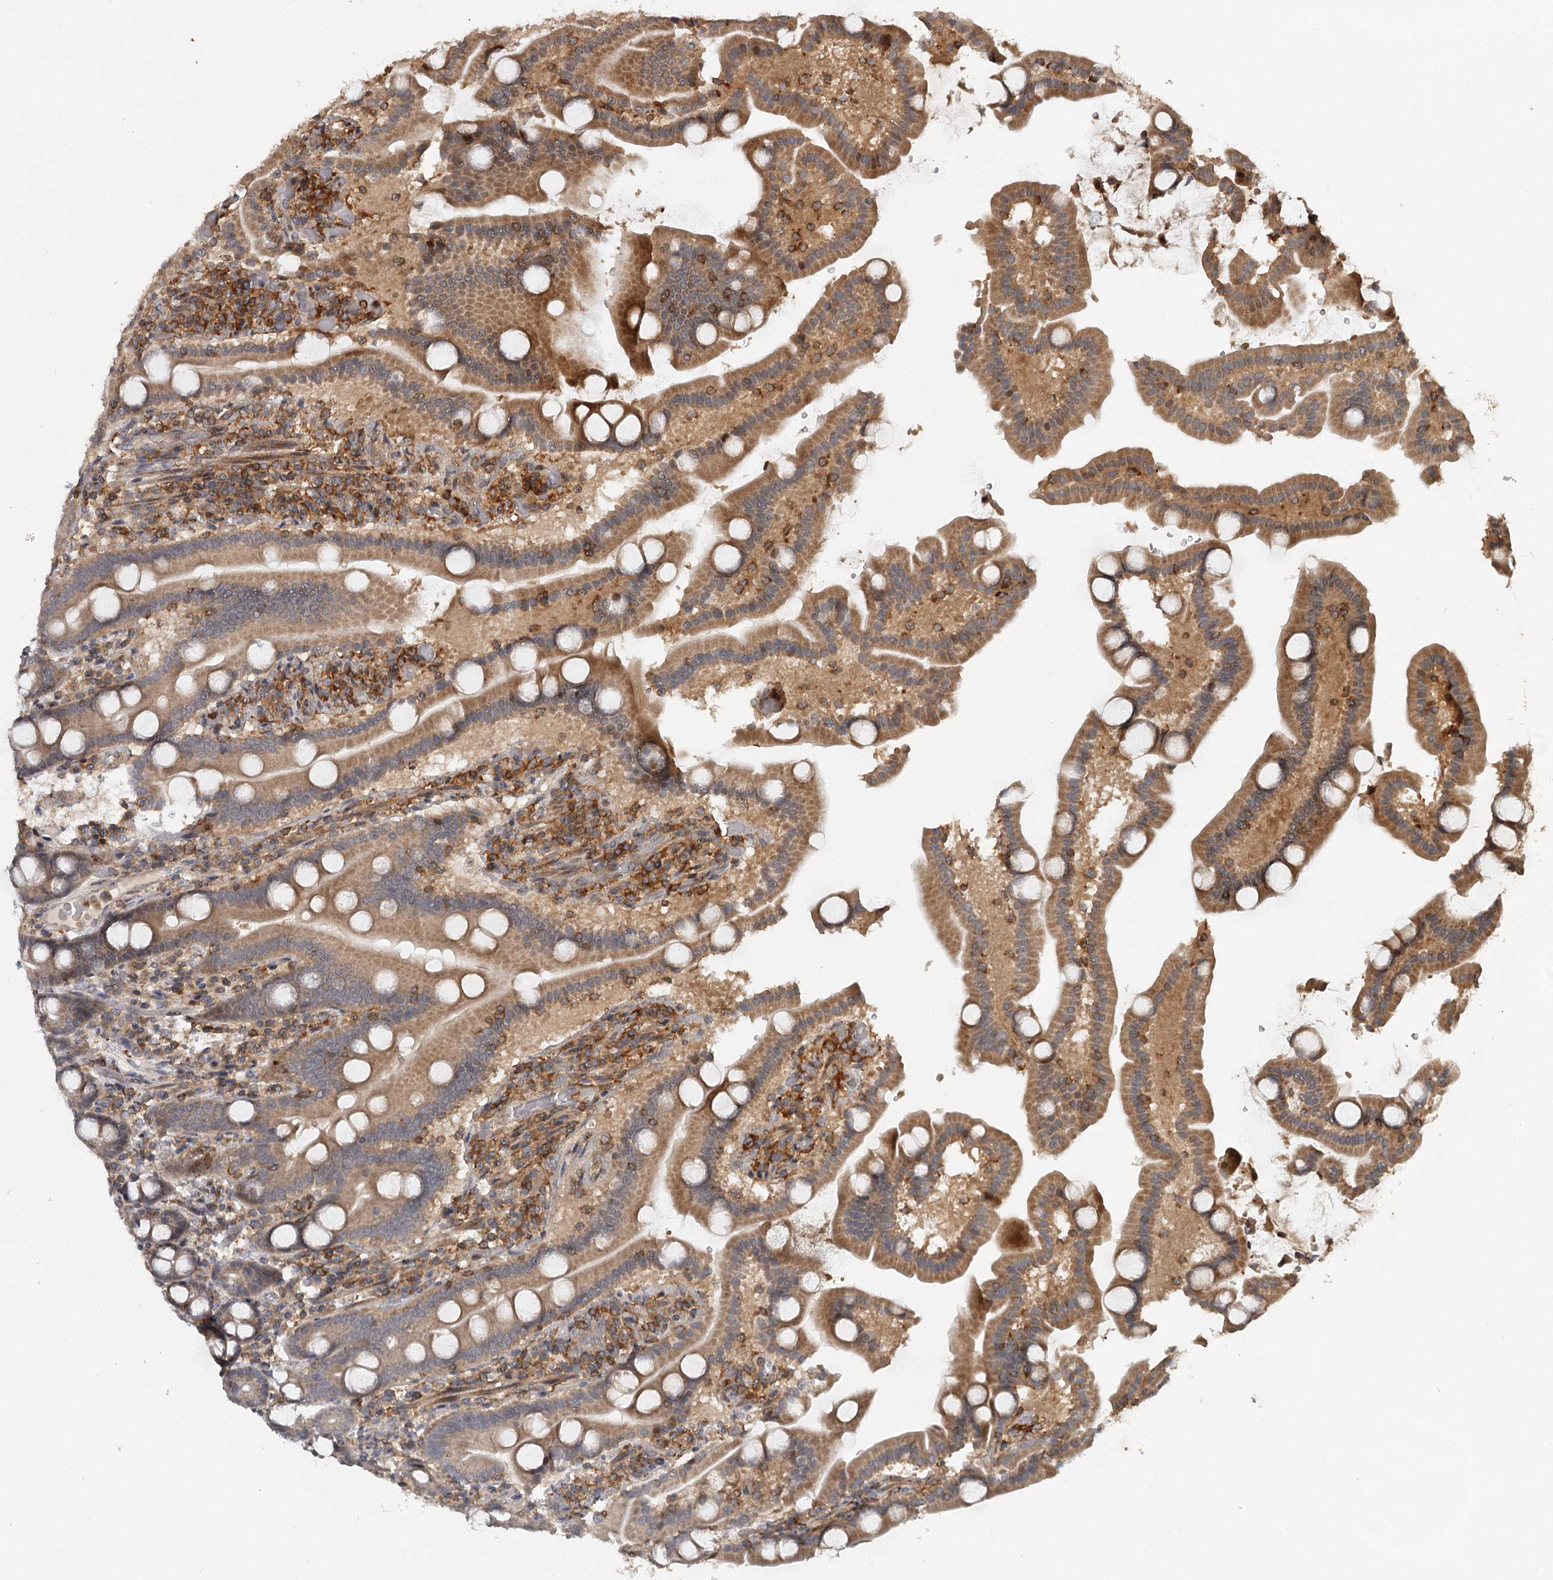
{"staining": {"intensity": "moderate", "quantity": ">75%", "location": "cytoplasmic/membranous"}, "tissue": "duodenum", "cell_type": "Glandular cells", "image_type": "normal", "snomed": [{"axis": "morphology", "description": "Normal tissue, NOS"}, {"axis": "topography", "description": "Duodenum"}], "caption": "High-magnification brightfield microscopy of benign duodenum stained with DAB (brown) and counterstained with hematoxylin (blue). glandular cells exhibit moderate cytoplasmic/membranous positivity is appreciated in approximately>75% of cells. (Brightfield microscopy of DAB IHC at high magnification).", "gene": "FAXC", "patient": {"sex": "male", "age": 55}}